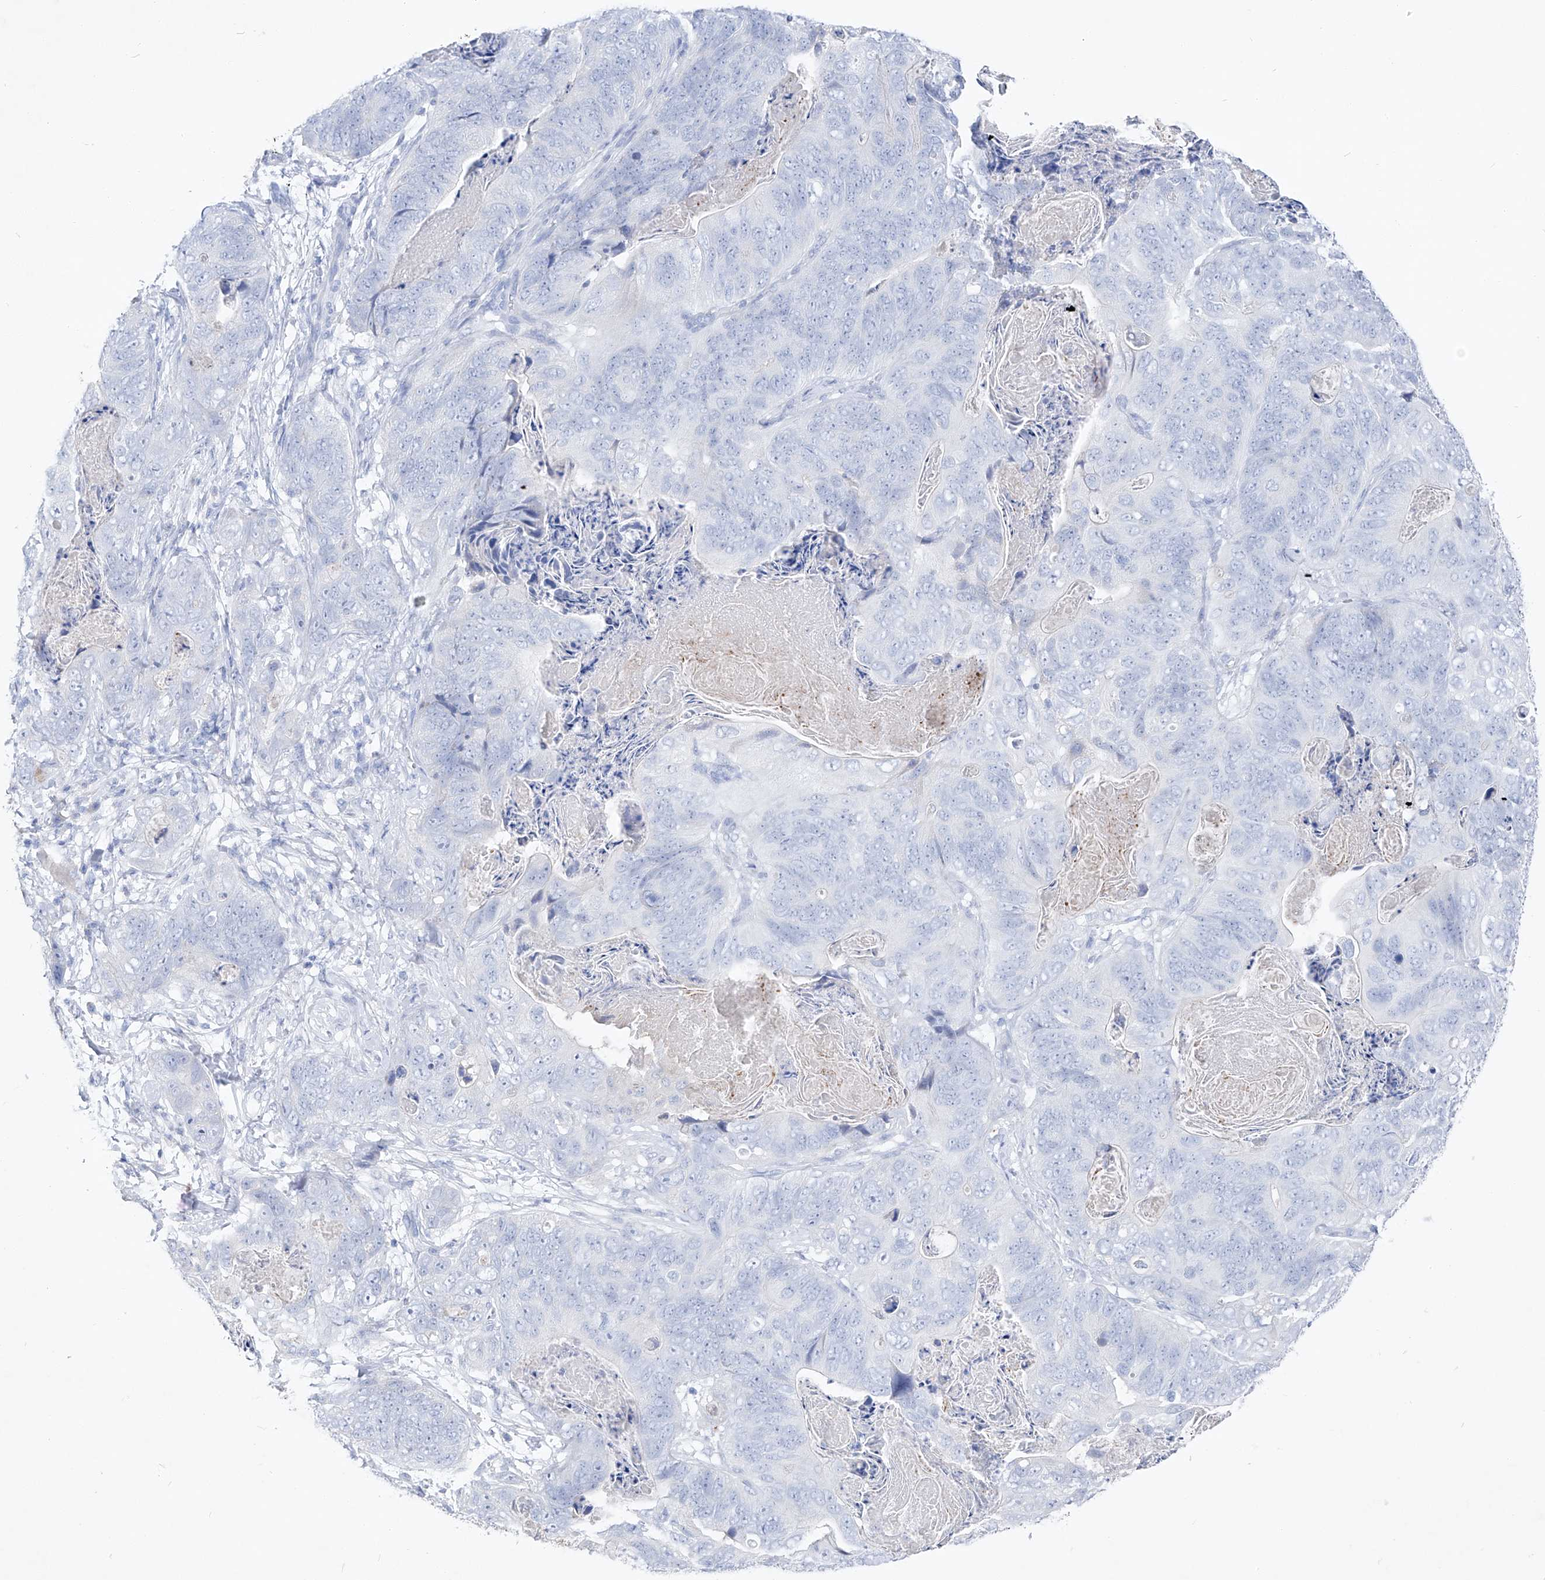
{"staining": {"intensity": "negative", "quantity": "none", "location": "none"}, "tissue": "stomach cancer", "cell_type": "Tumor cells", "image_type": "cancer", "snomed": [{"axis": "morphology", "description": "Normal tissue, NOS"}, {"axis": "morphology", "description": "Adenocarcinoma, NOS"}, {"axis": "topography", "description": "Stomach"}], "caption": "High magnification brightfield microscopy of stomach cancer stained with DAB (brown) and counterstained with hematoxylin (blue): tumor cells show no significant expression. (DAB immunohistochemistry (IHC) visualized using brightfield microscopy, high magnification).", "gene": "FRS3", "patient": {"sex": "female", "age": 89}}